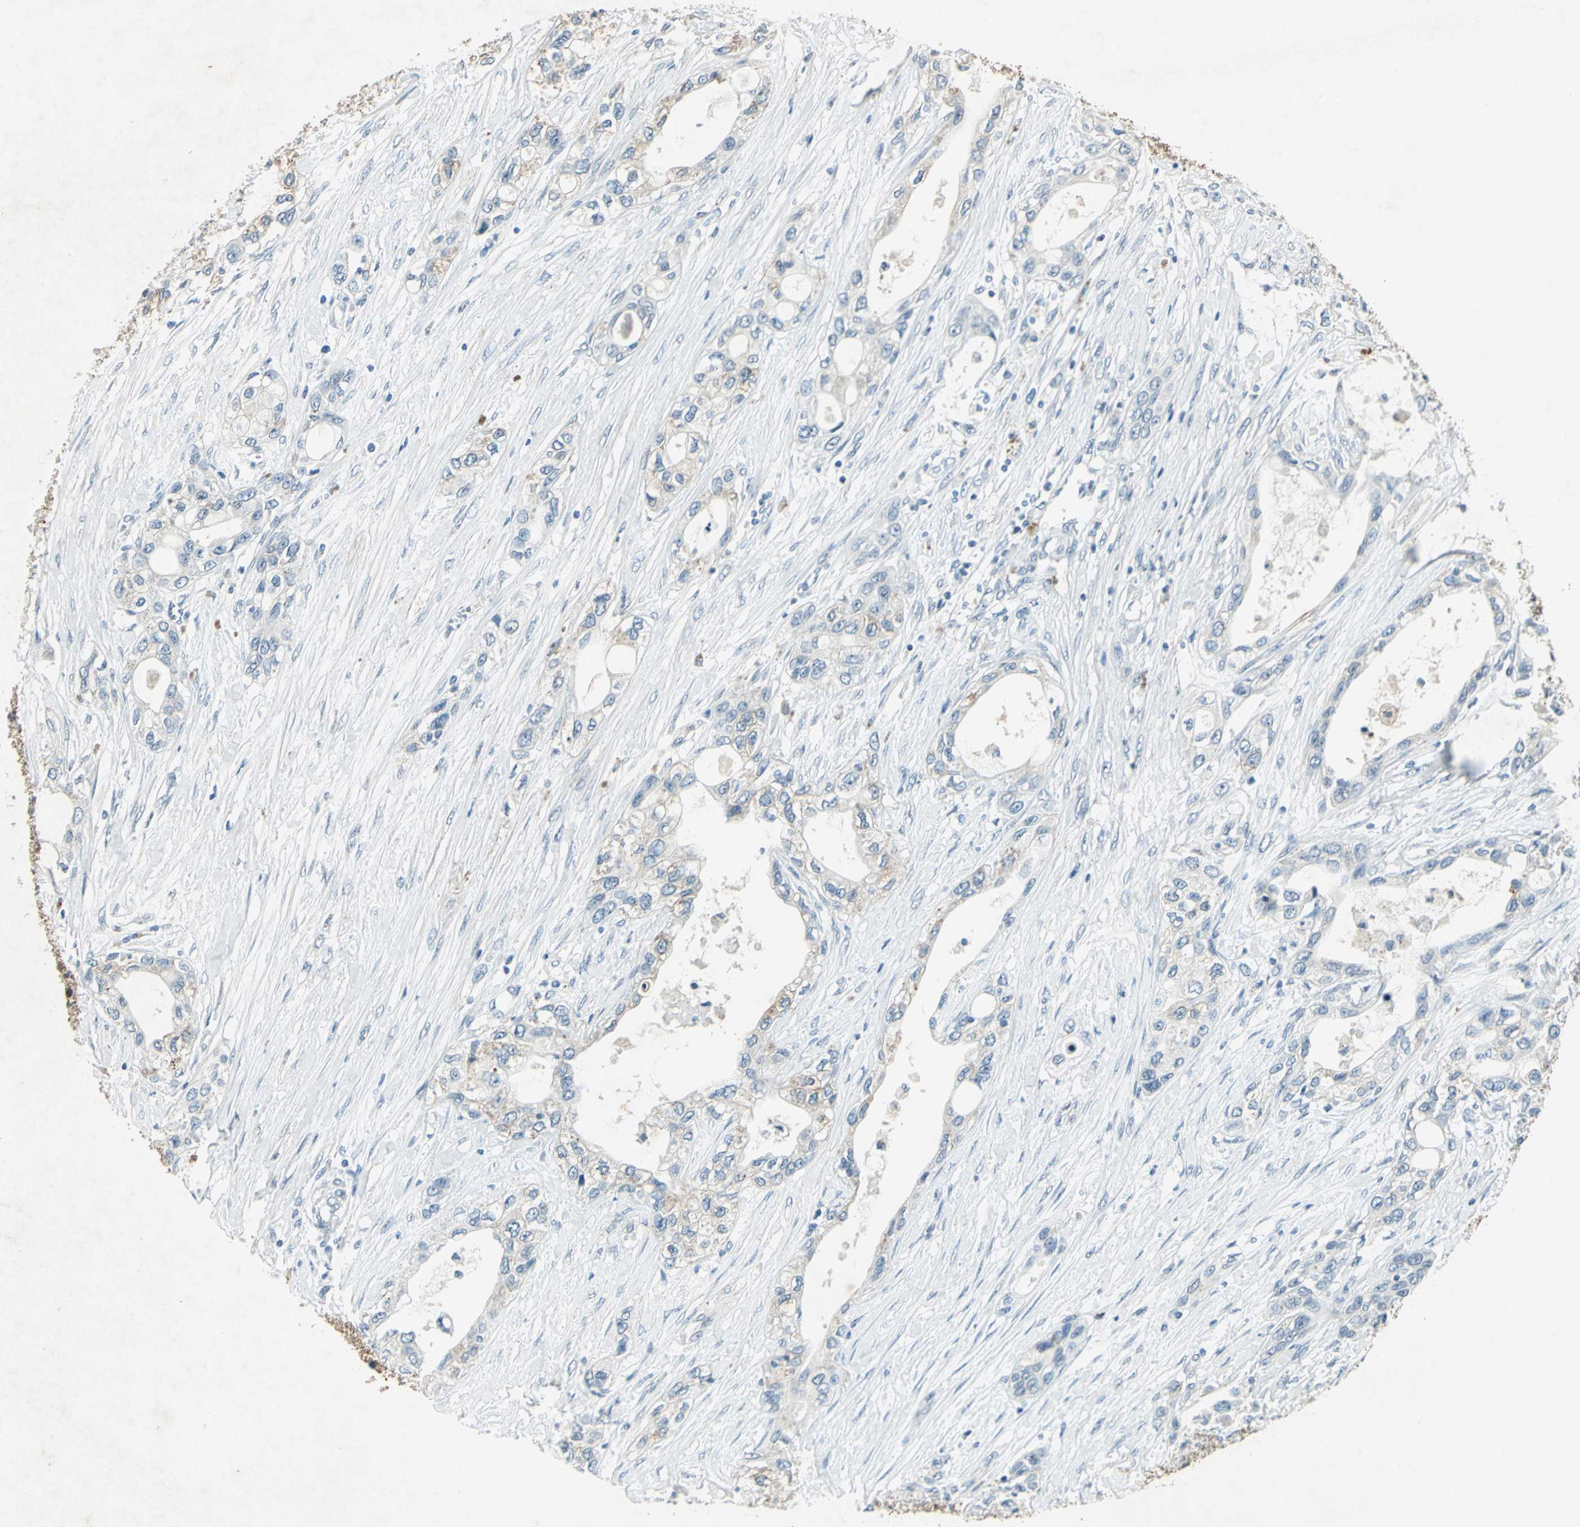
{"staining": {"intensity": "weak", "quantity": "<25%", "location": "cytoplasmic/membranous"}, "tissue": "pancreatic cancer", "cell_type": "Tumor cells", "image_type": "cancer", "snomed": [{"axis": "morphology", "description": "Adenocarcinoma, NOS"}, {"axis": "topography", "description": "Pancreas"}], "caption": "Tumor cells are negative for protein expression in human pancreatic cancer (adenocarcinoma). (DAB (3,3'-diaminobenzidine) IHC visualized using brightfield microscopy, high magnification).", "gene": "CAMK2B", "patient": {"sex": "female", "age": 70}}